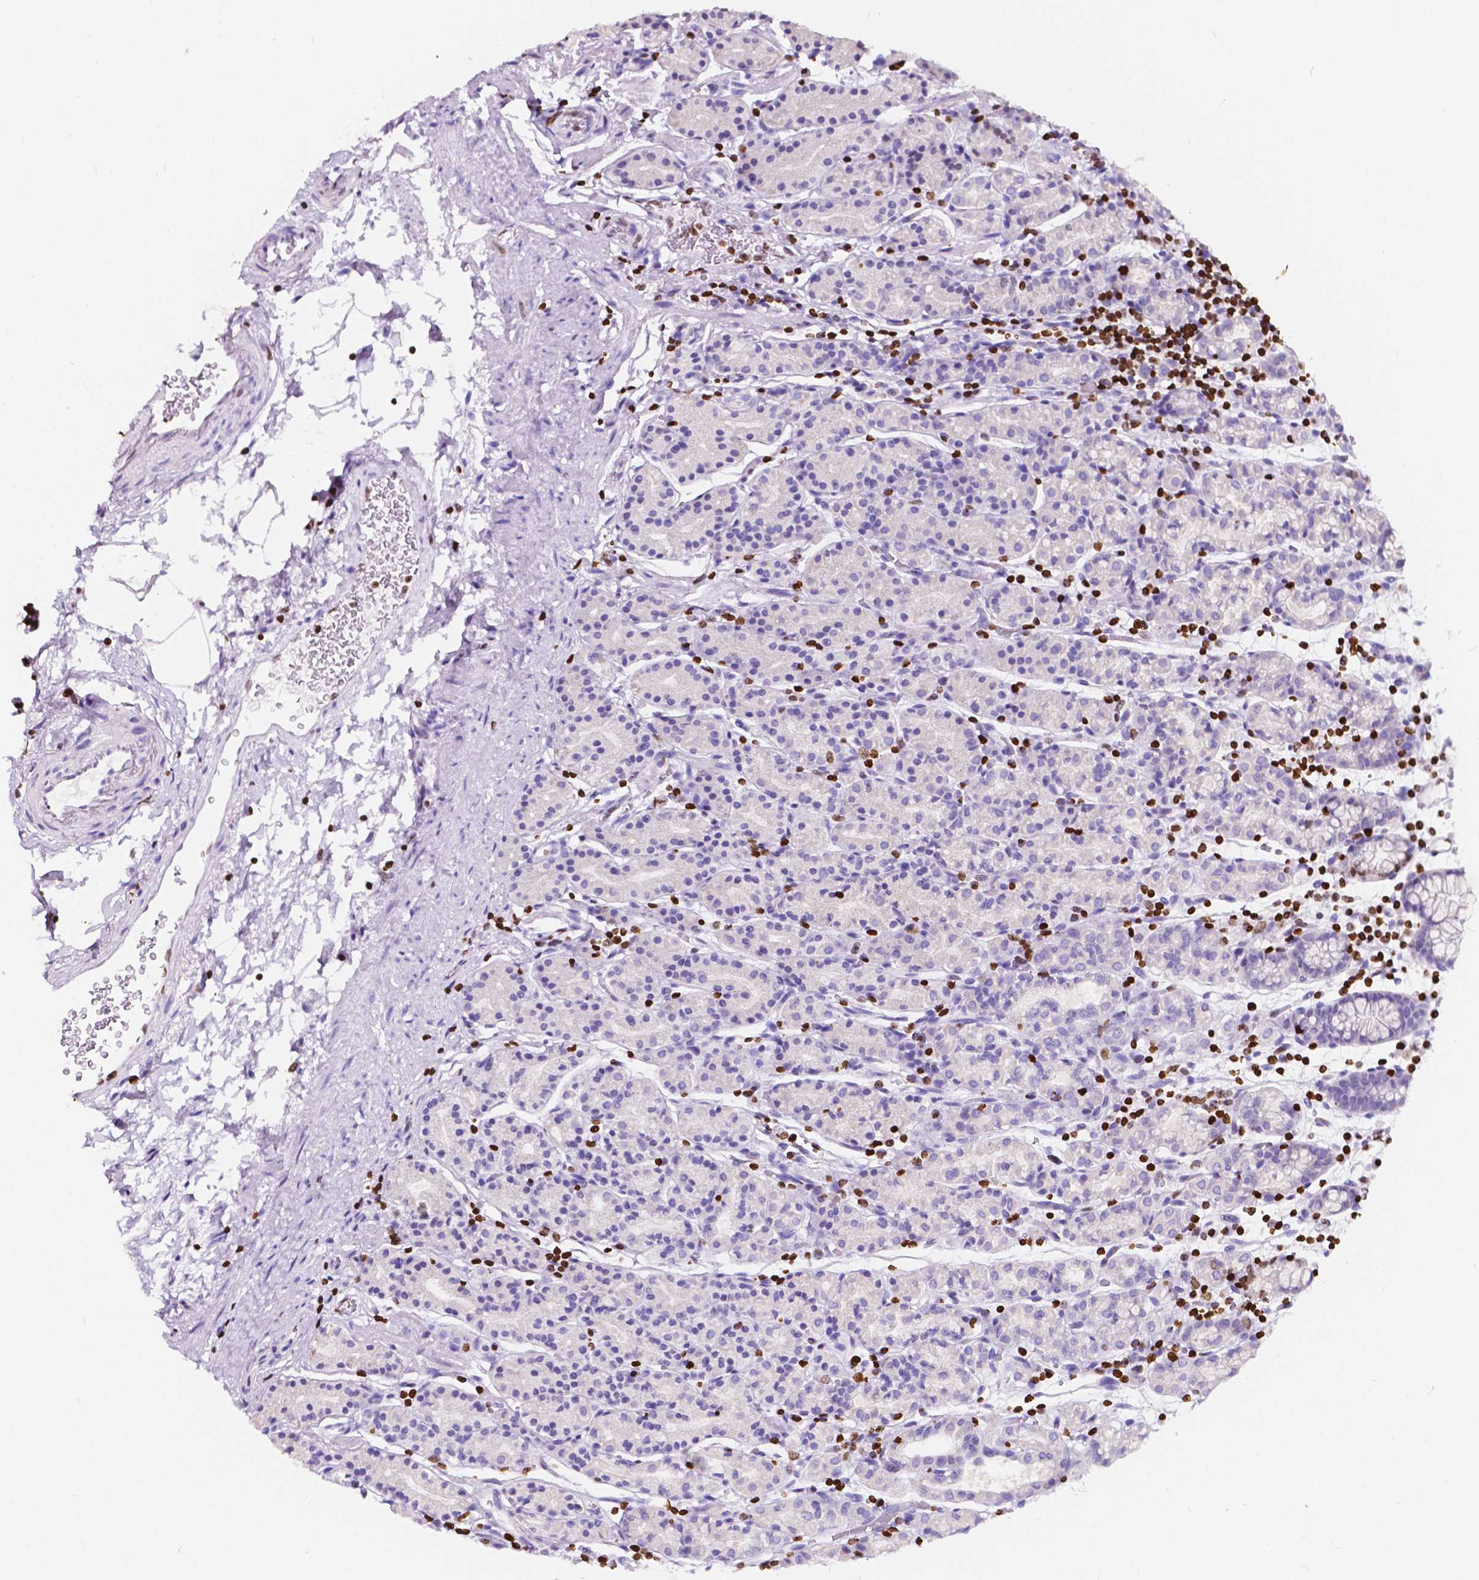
{"staining": {"intensity": "moderate", "quantity": "25%-75%", "location": "nuclear"}, "tissue": "stomach", "cell_type": "Glandular cells", "image_type": "normal", "snomed": [{"axis": "morphology", "description": "Normal tissue, NOS"}, {"axis": "topography", "description": "Stomach, upper"}, {"axis": "topography", "description": "Stomach"}], "caption": "Protein staining demonstrates moderate nuclear expression in approximately 25%-75% of glandular cells in unremarkable stomach.", "gene": "CBY3", "patient": {"sex": "male", "age": 62}}